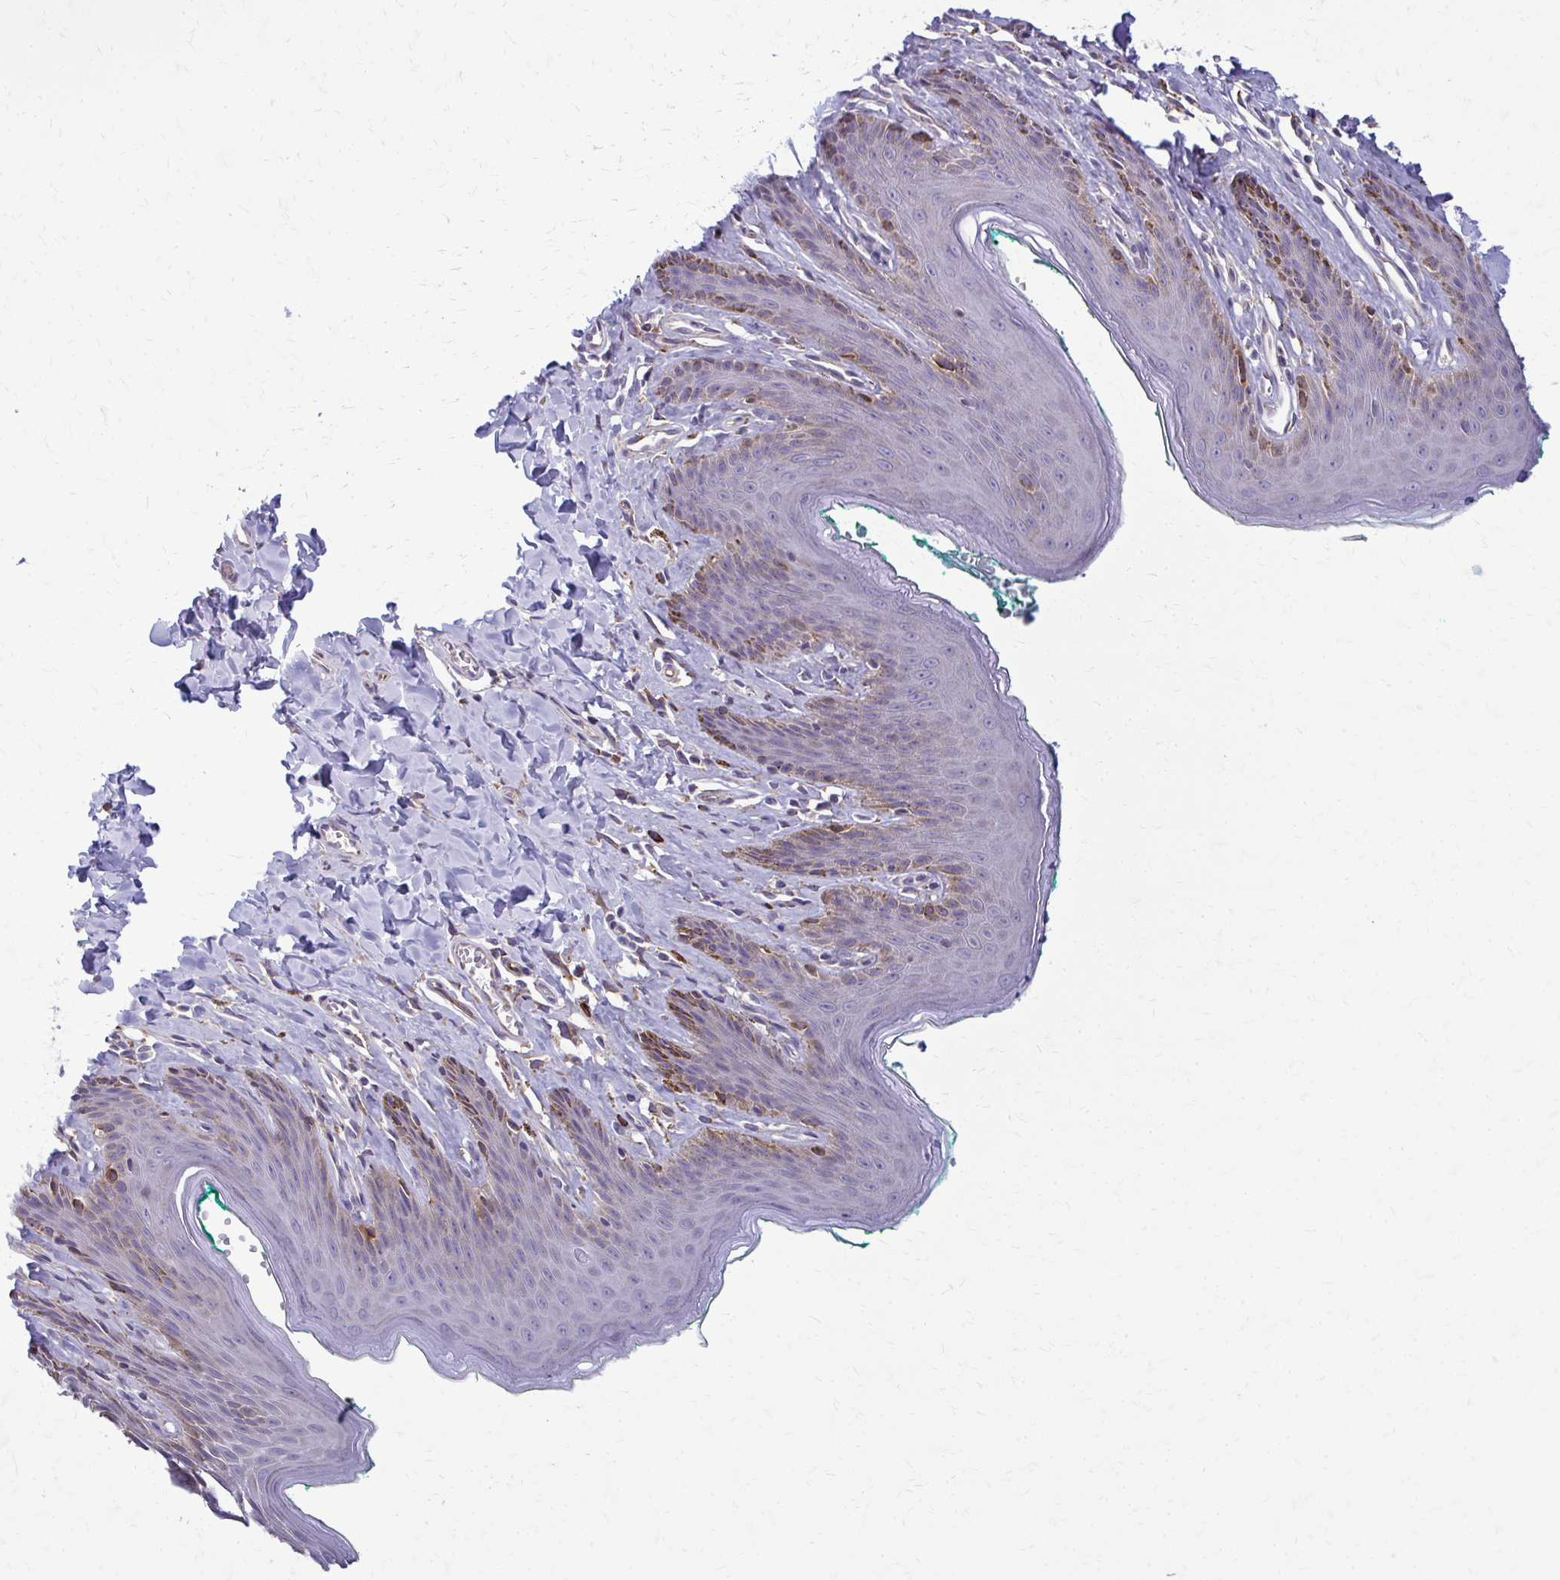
{"staining": {"intensity": "moderate", "quantity": "<25%", "location": "cytoplasmic/membranous"}, "tissue": "skin", "cell_type": "Epidermal cells", "image_type": "normal", "snomed": [{"axis": "morphology", "description": "Normal tissue, NOS"}, {"axis": "topography", "description": "Vulva"}, {"axis": "topography", "description": "Peripheral nerve tissue"}], "caption": "Moderate cytoplasmic/membranous positivity is seen in about <25% of epidermal cells in unremarkable skin.", "gene": "DEPP1", "patient": {"sex": "female", "age": 66}}